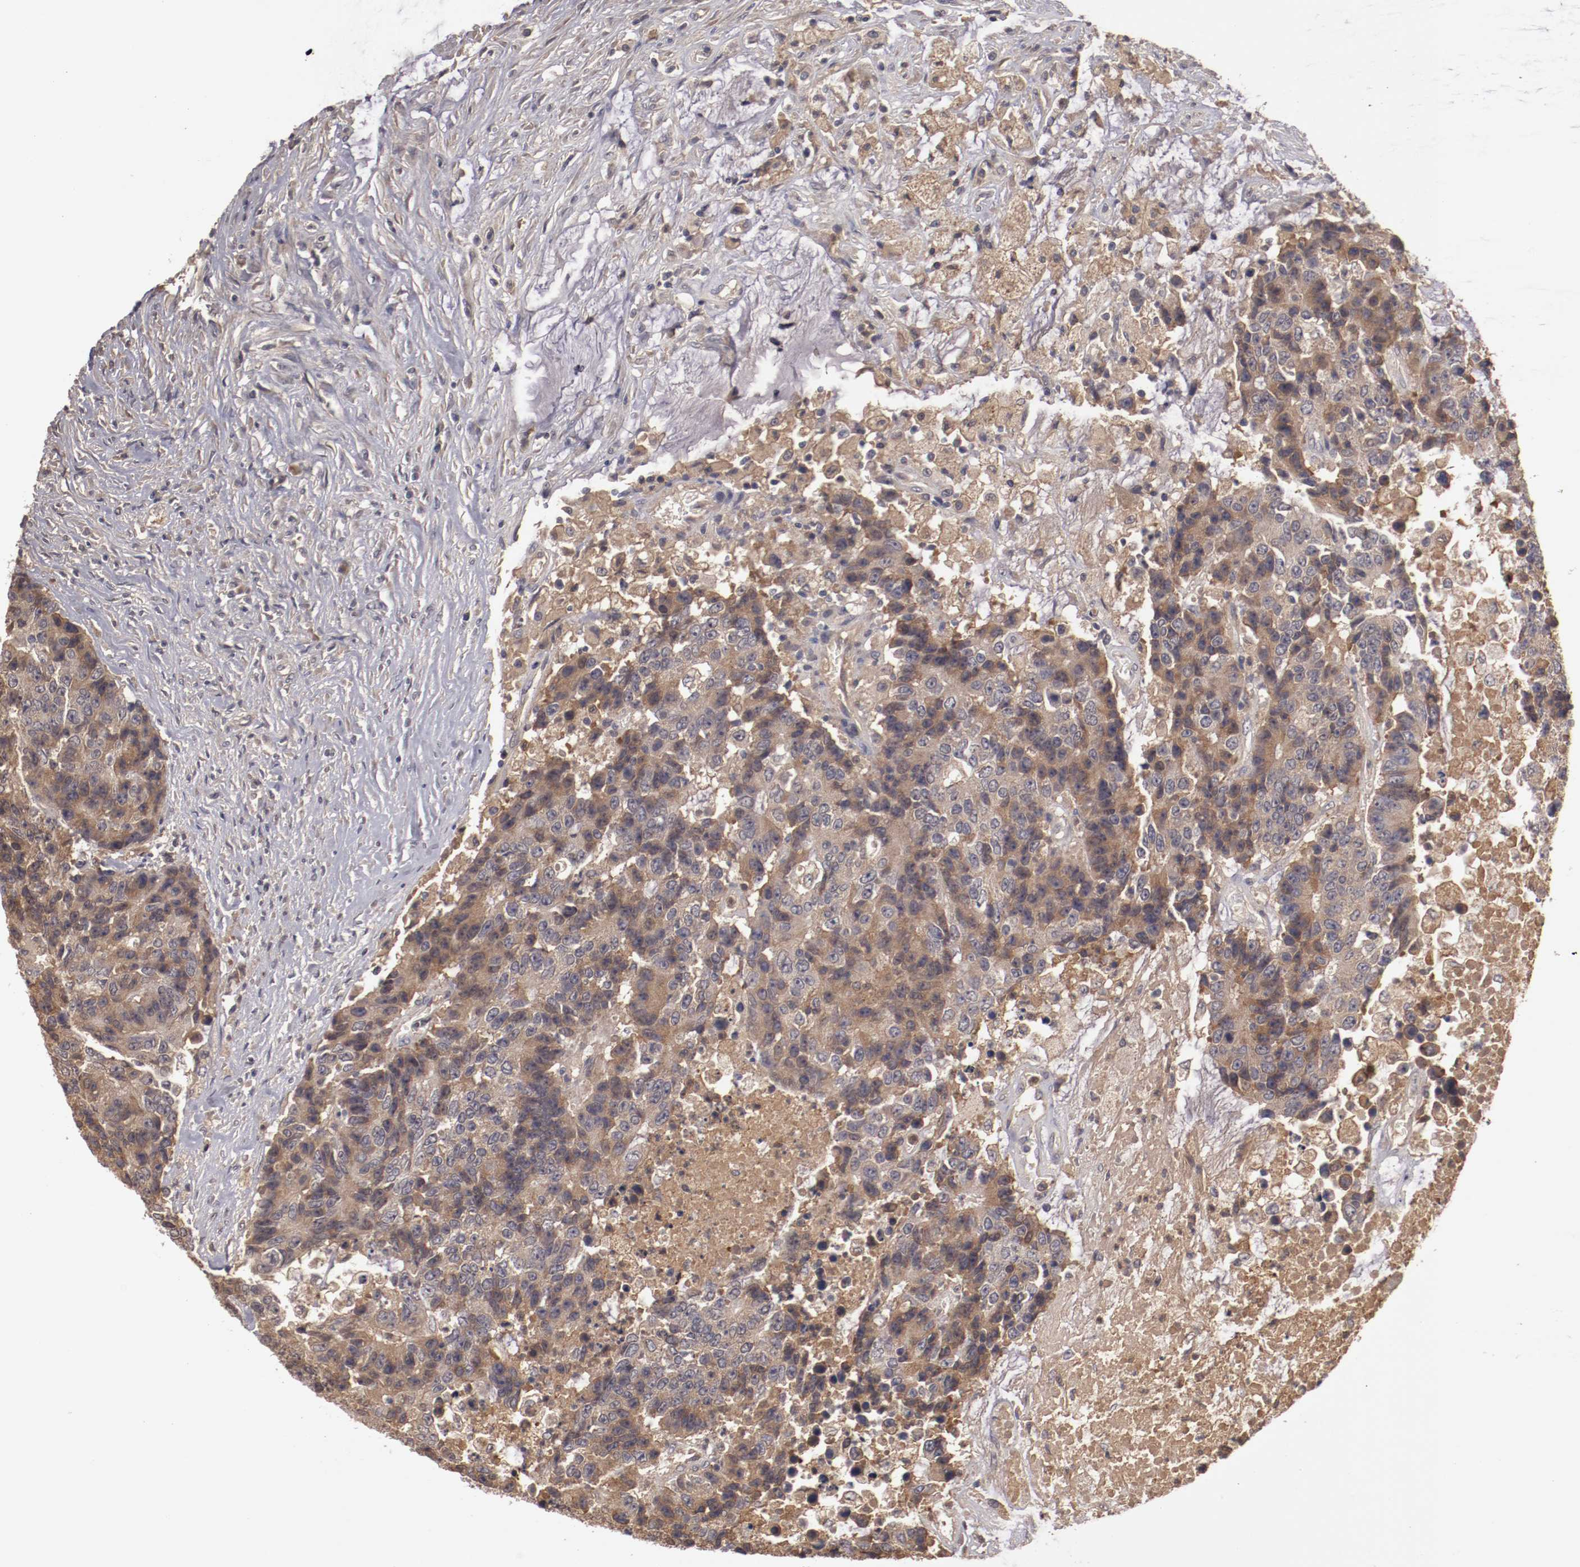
{"staining": {"intensity": "moderate", "quantity": "25%-75%", "location": "cytoplasmic/membranous"}, "tissue": "colorectal cancer", "cell_type": "Tumor cells", "image_type": "cancer", "snomed": [{"axis": "morphology", "description": "Adenocarcinoma, NOS"}, {"axis": "topography", "description": "Colon"}], "caption": "Immunohistochemical staining of colorectal cancer (adenocarcinoma) shows medium levels of moderate cytoplasmic/membranous protein staining in about 25%-75% of tumor cells.", "gene": "CP", "patient": {"sex": "female", "age": 86}}